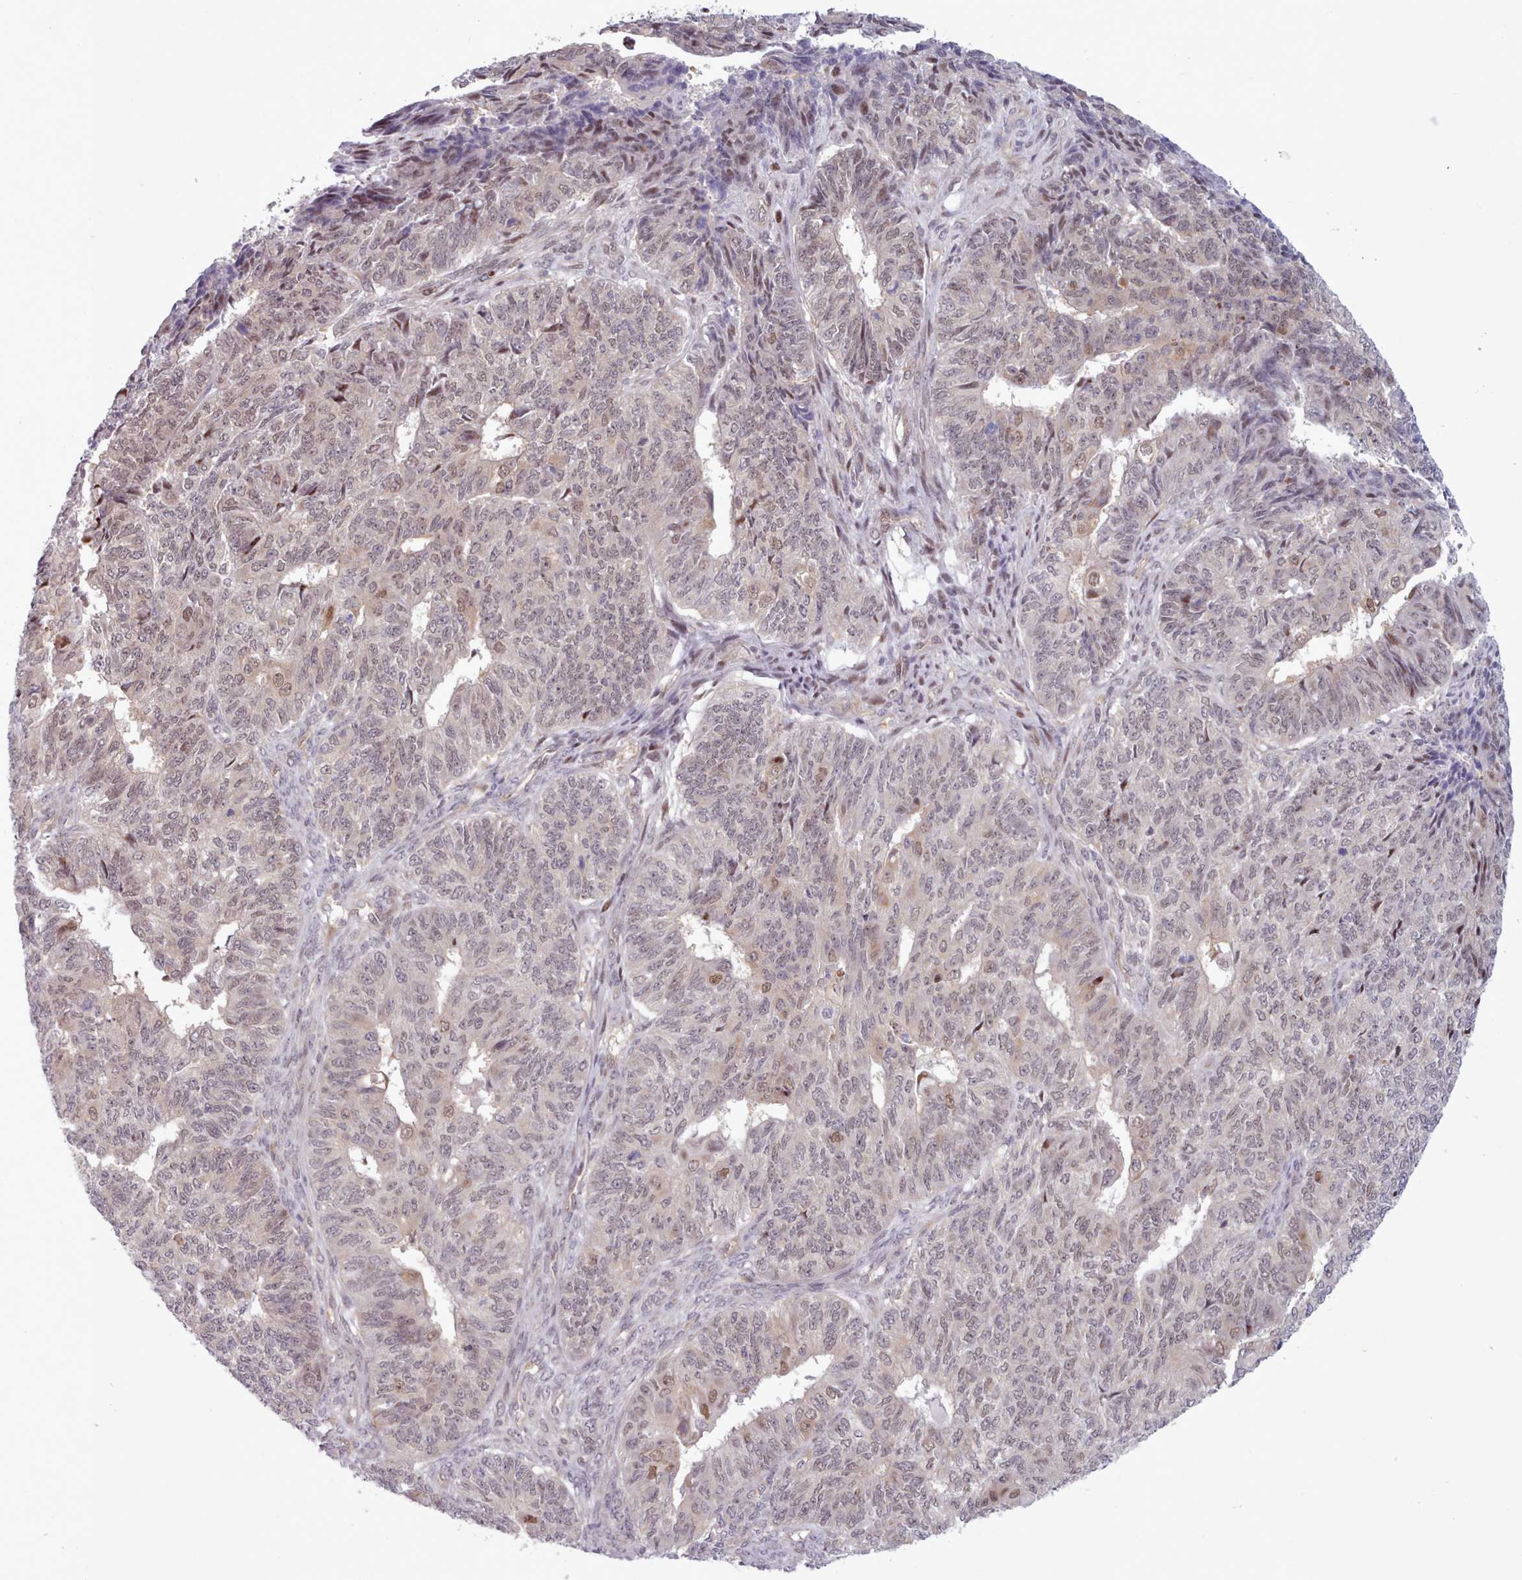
{"staining": {"intensity": "weak", "quantity": "25%-75%", "location": "nuclear"}, "tissue": "endometrial cancer", "cell_type": "Tumor cells", "image_type": "cancer", "snomed": [{"axis": "morphology", "description": "Adenocarcinoma, NOS"}, {"axis": "topography", "description": "Endometrium"}], "caption": "This is a micrograph of immunohistochemistry (IHC) staining of endometrial cancer (adenocarcinoma), which shows weak positivity in the nuclear of tumor cells.", "gene": "KBTBD7", "patient": {"sex": "female", "age": 32}}